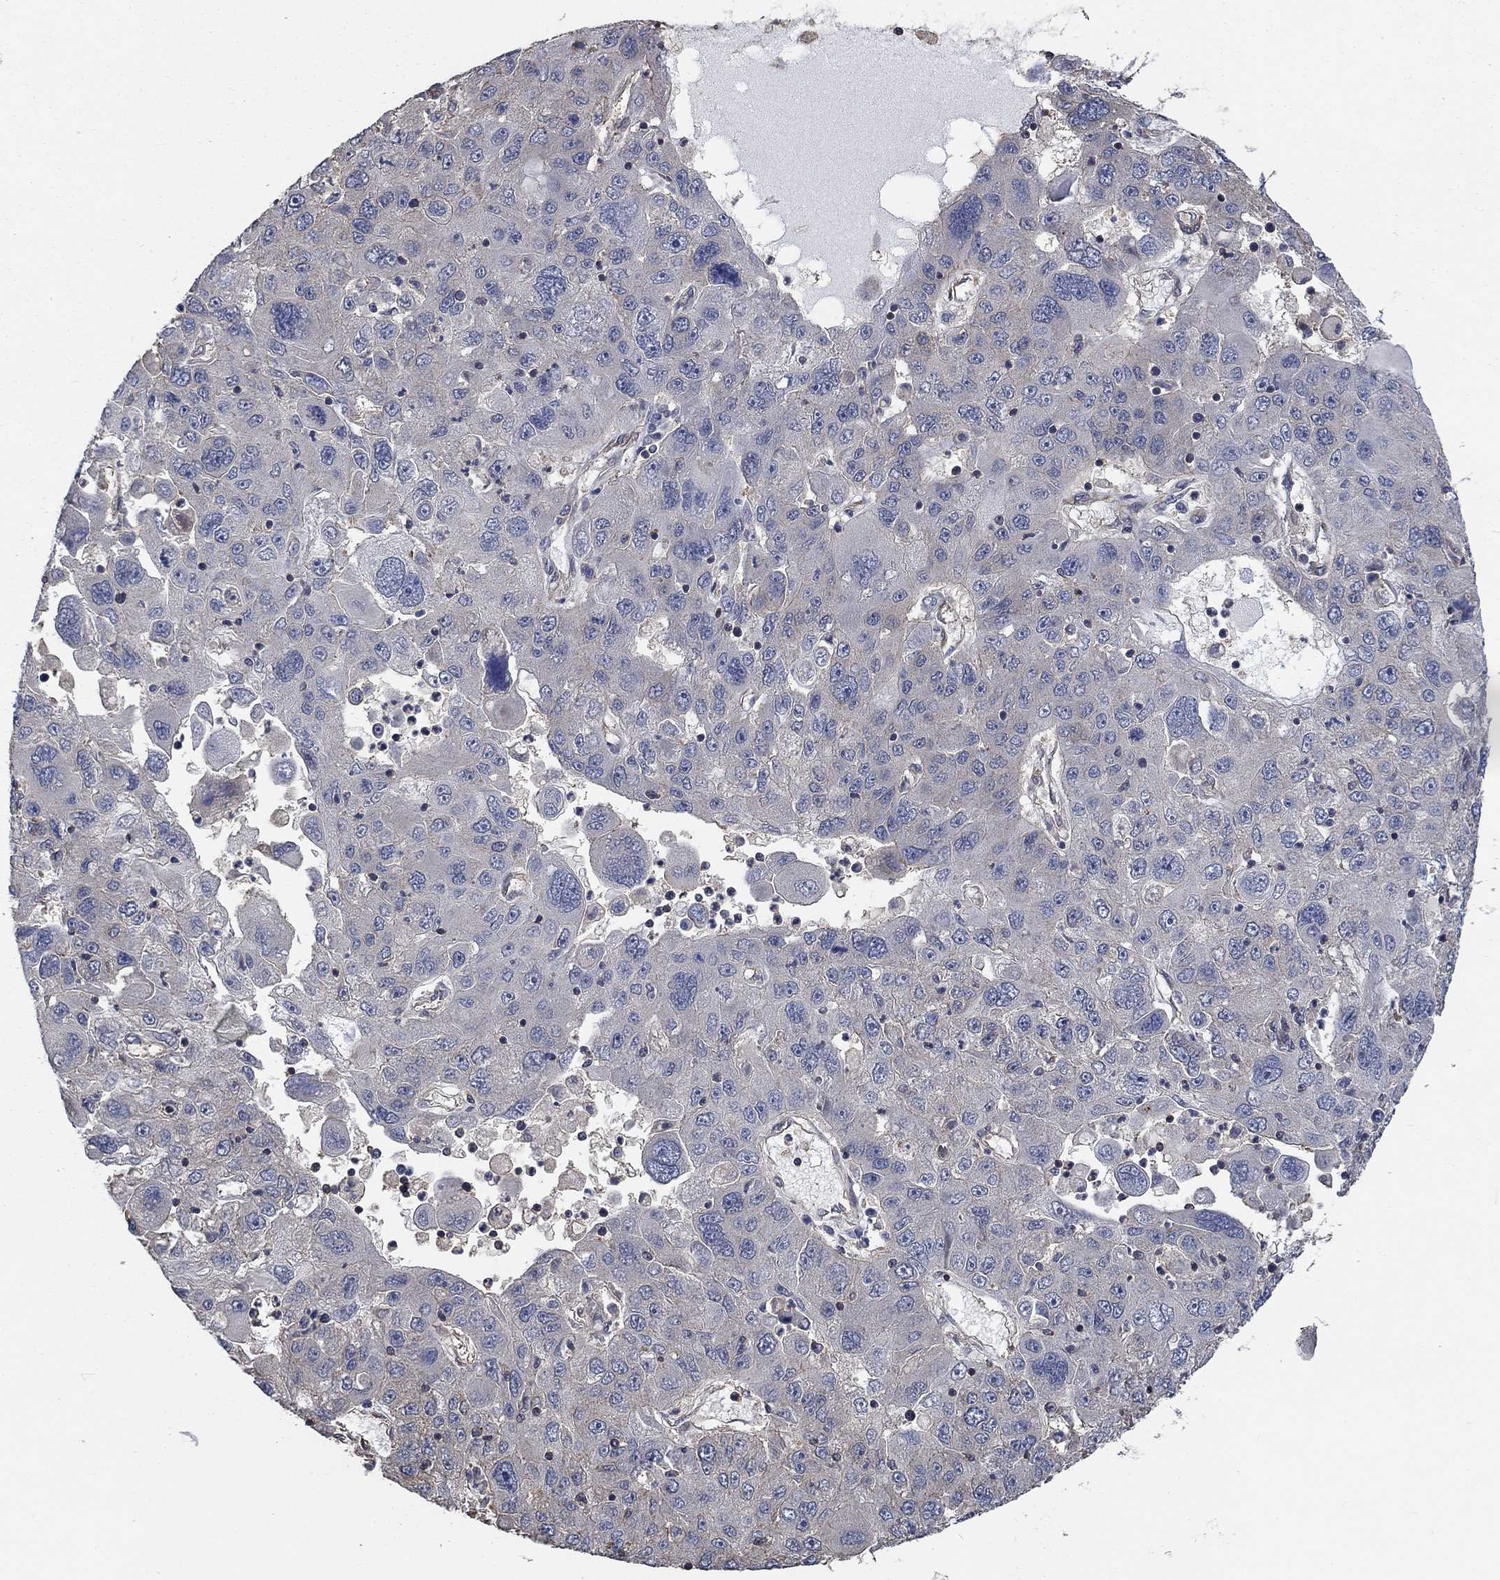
{"staining": {"intensity": "negative", "quantity": "none", "location": "none"}, "tissue": "stomach cancer", "cell_type": "Tumor cells", "image_type": "cancer", "snomed": [{"axis": "morphology", "description": "Adenocarcinoma, NOS"}, {"axis": "topography", "description": "Stomach"}], "caption": "Immunohistochemistry (IHC) image of human stomach cancer (adenocarcinoma) stained for a protein (brown), which displays no expression in tumor cells.", "gene": "PDE3A", "patient": {"sex": "male", "age": 56}}